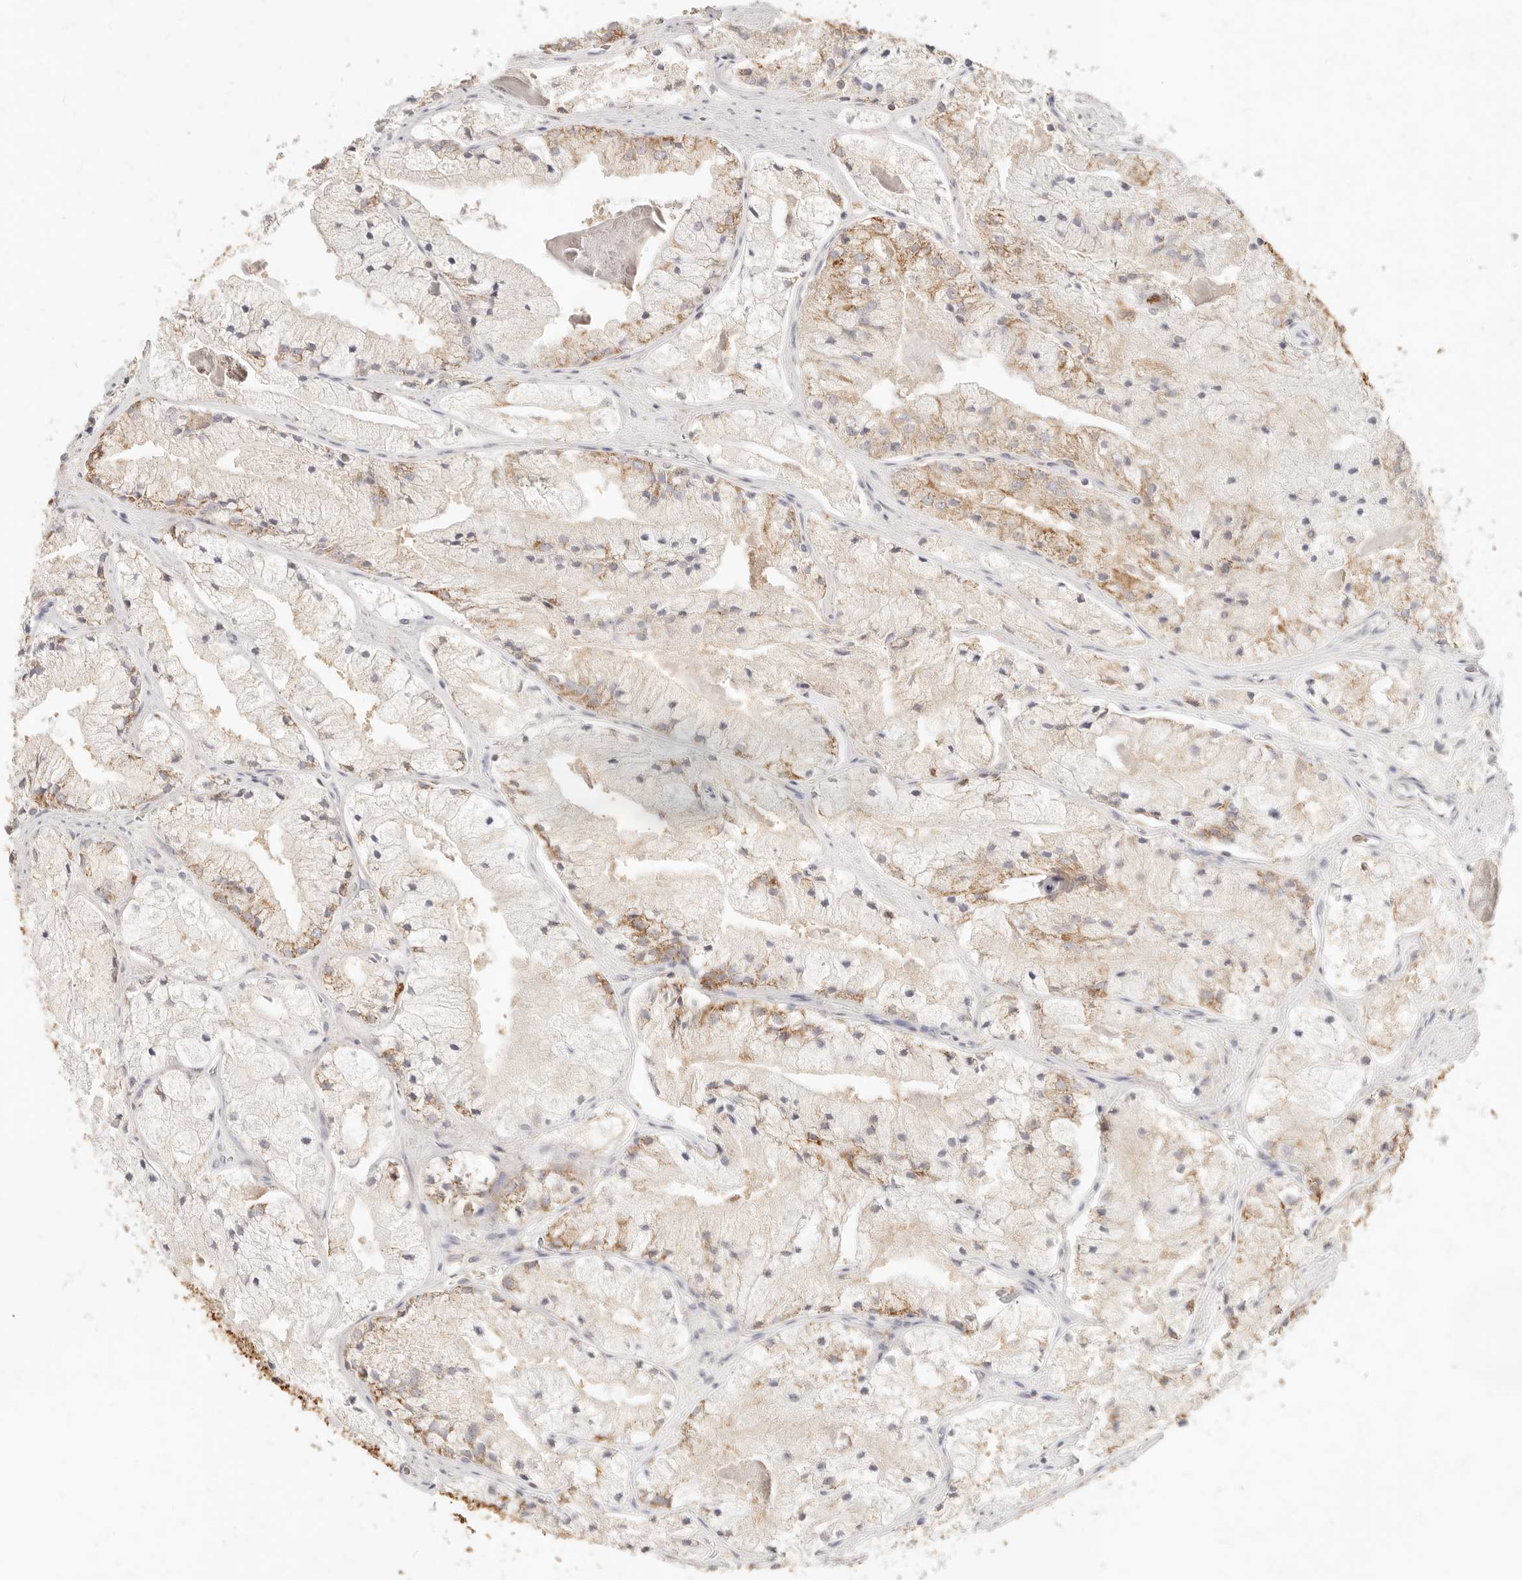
{"staining": {"intensity": "moderate", "quantity": "25%-75%", "location": "cytoplasmic/membranous"}, "tissue": "prostate cancer", "cell_type": "Tumor cells", "image_type": "cancer", "snomed": [{"axis": "morphology", "description": "Adenocarcinoma, High grade"}, {"axis": "topography", "description": "Prostate"}], "caption": "This photomicrograph reveals IHC staining of human prostate high-grade adenocarcinoma, with medium moderate cytoplasmic/membranous positivity in approximately 25%-75% of tumor cells.", "gene": "TMTC2", "patient": {"sex": "male", "age": 50}}